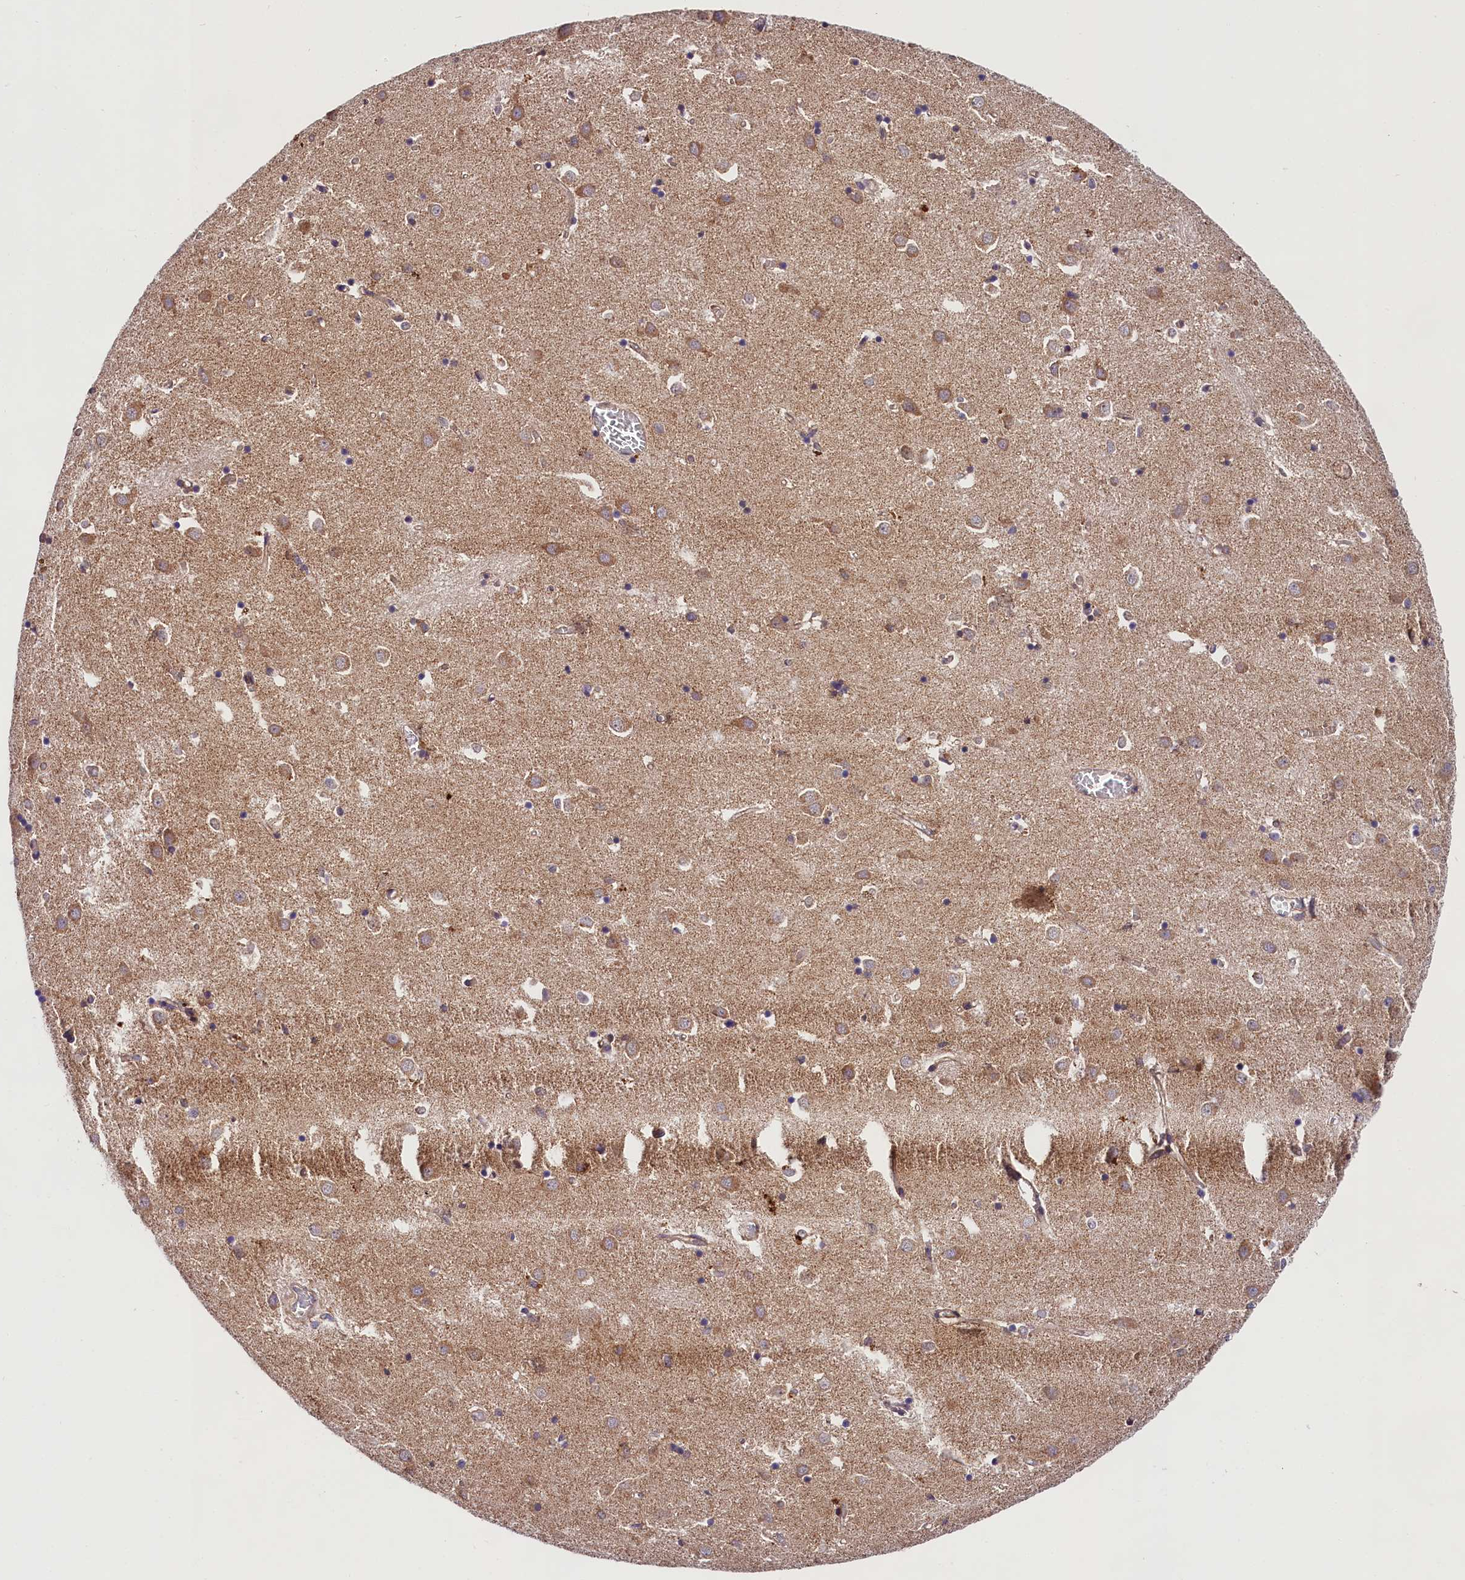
{"staining": {"intensity": "weak", "quantity": "25%-75%", "location": "cytoplasmic/membranous"}, "tissue": "caudate", "cell_type": "Glial cells", "image_type": "normal", "snomed": [{"axis": "morphology", "description": "Normal tissue, NOS"}, {"axis": "topography", "description": "Lateral ventricle wall"}], "caption": "Immunohistochemical staining of benign human caudate displays low levels of weak cytoplasmic/membranous expression in approximately 25%-75% of glial cells. The protein is stained brown, and the nuclei are stained in blue (DAB IHC with brightfield microscopy, high magnification).", "gene": "SPG11", "patient": {"sex": "male", "age": 70}}